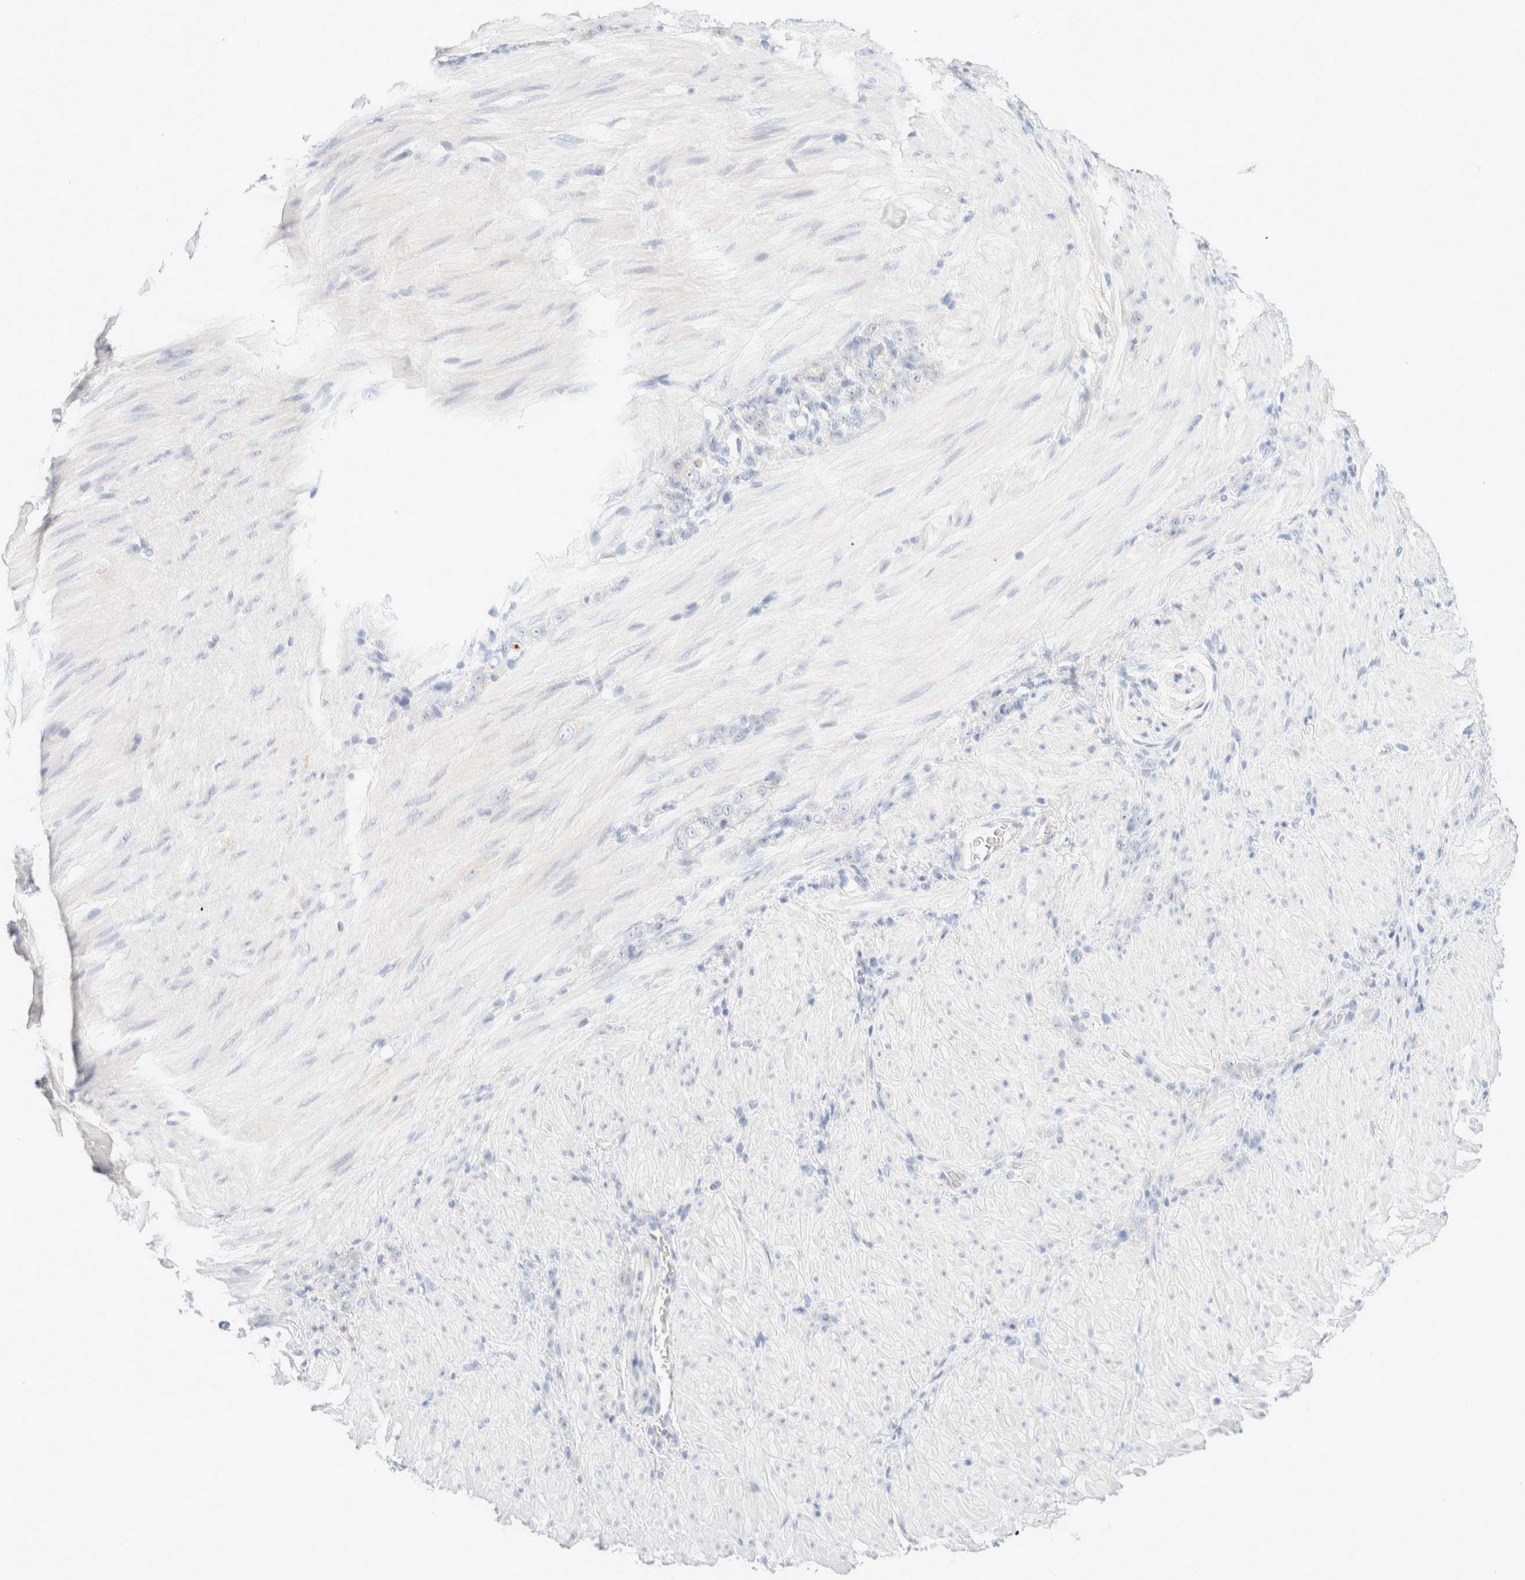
{"staining": {"intensity": "negative", "quantity": "none", "location": "none"}, "tissue": "stomach cancer", "cell_type": "Tumor cells", "image_type": "cancer", "snomed": [{"axis": "morphology", "description": "Normal tissue, NOS"}, {"axis": "morphology", "description": "Adenocarcinoma, NOS"}, {"axis": "topography", "description": "Stomach"}], "caption": "This image is of adenocarcinoma (stomach) stained with immunohistochemistry to label a protein in brown with the nuclei are counter-stained blue. There is no positivity in tumor cells.", "gene": "HEXD", "patient": {"sex": "male", "age": 82}}